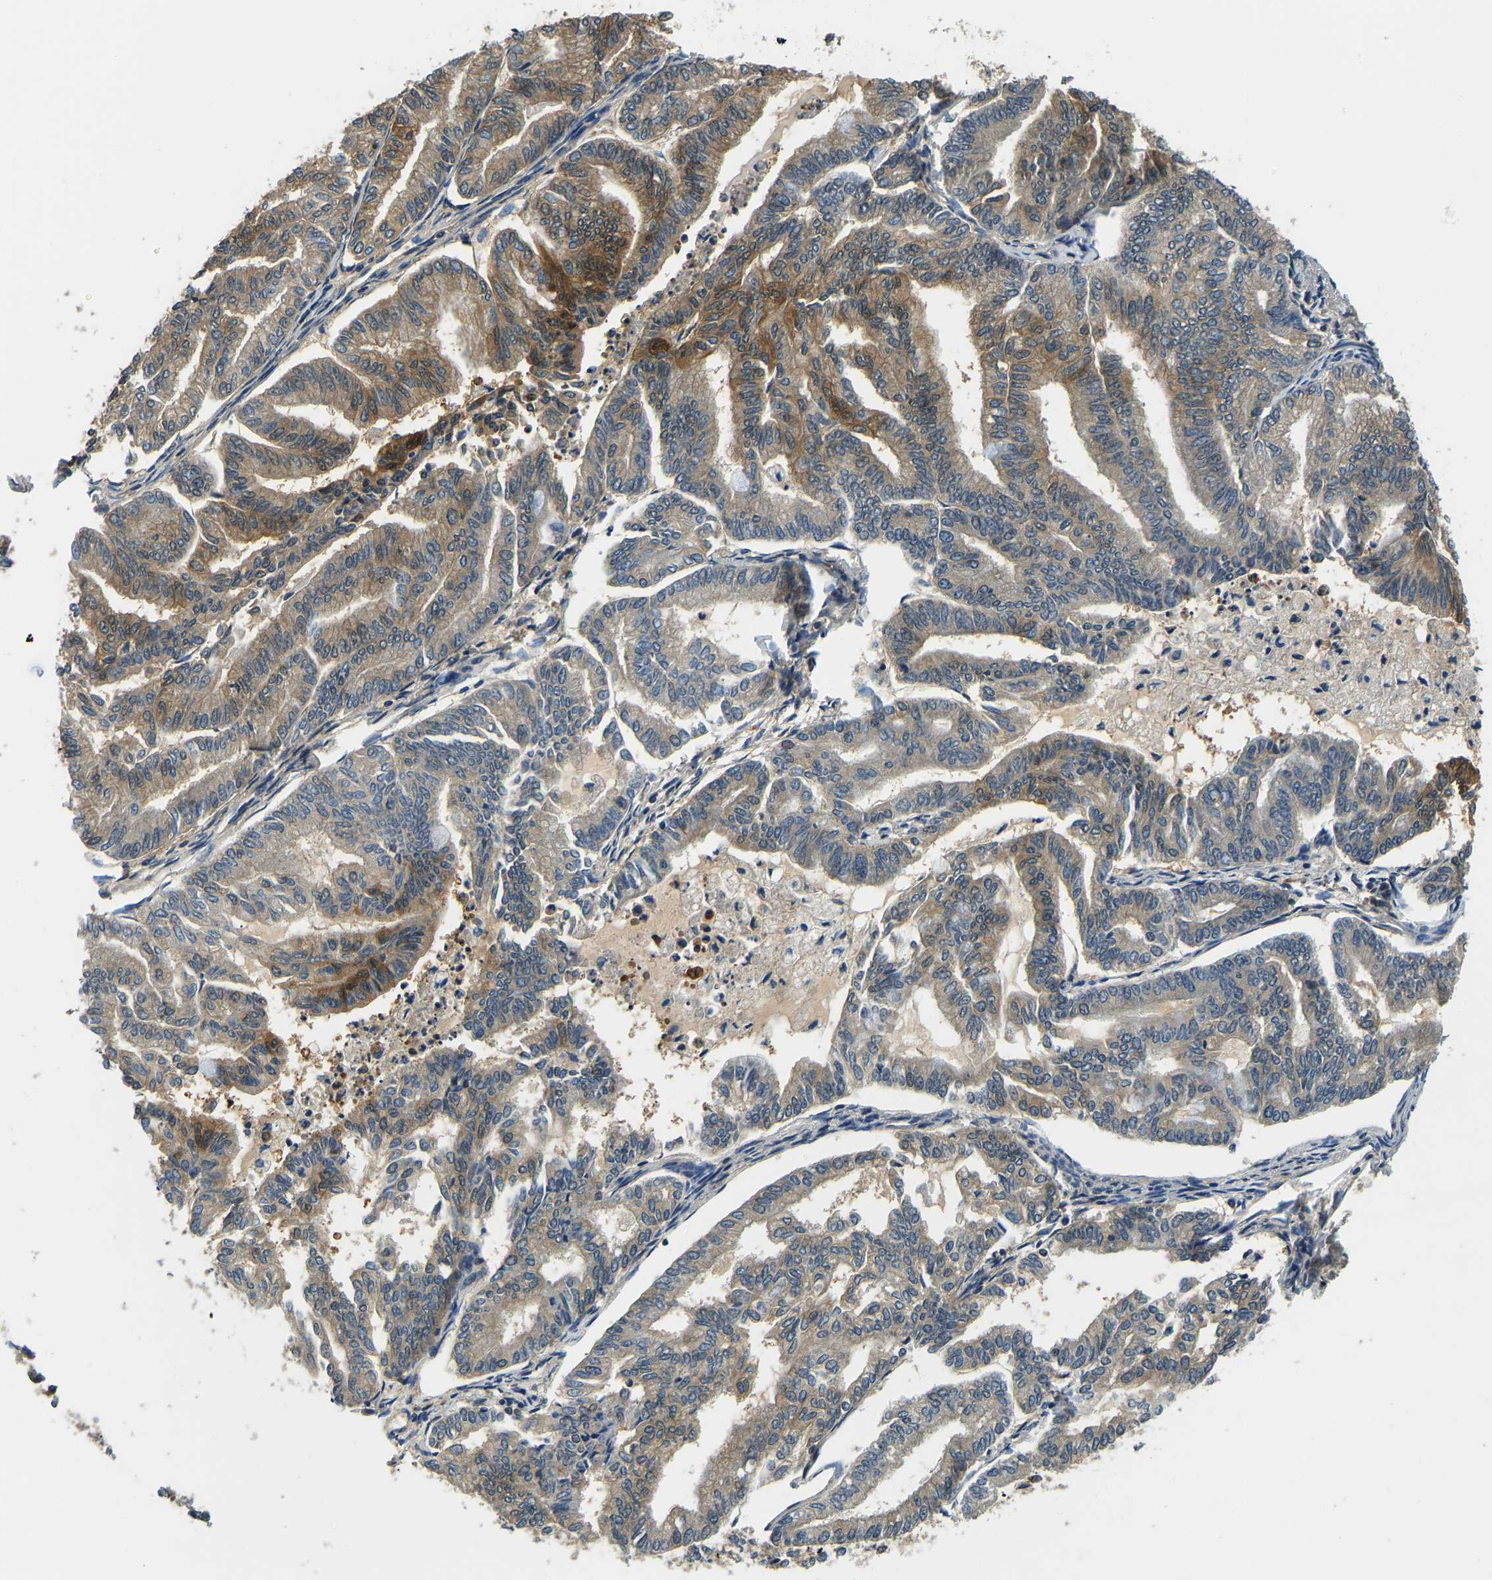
{"staining": {"intensity": "strong", "quantity": "25%-75%", "location": "cytoplasmic/membranous"}, "tissue": "endometrial cancer", "cell_type": "Tumor cells", "image_type": "cancer", "snomed": [{"axis": "morphology", "description": "Adenocarcinoma, NOS"}, {"axis": "topography", "description": "Endometrium"}], "caption": "The micrograph exhibits a brown stain indicating the presence of a protein in the cytoplasmic/membranous of tumor cells in endometrial adenocarcinoma. The staining is performed using DAB brown chromogen to label protein expression. The nuclei are counter-stained blue using hematoxylin.", "gene": "RESF1", "patient": {"sex": "female", "age": 79}}